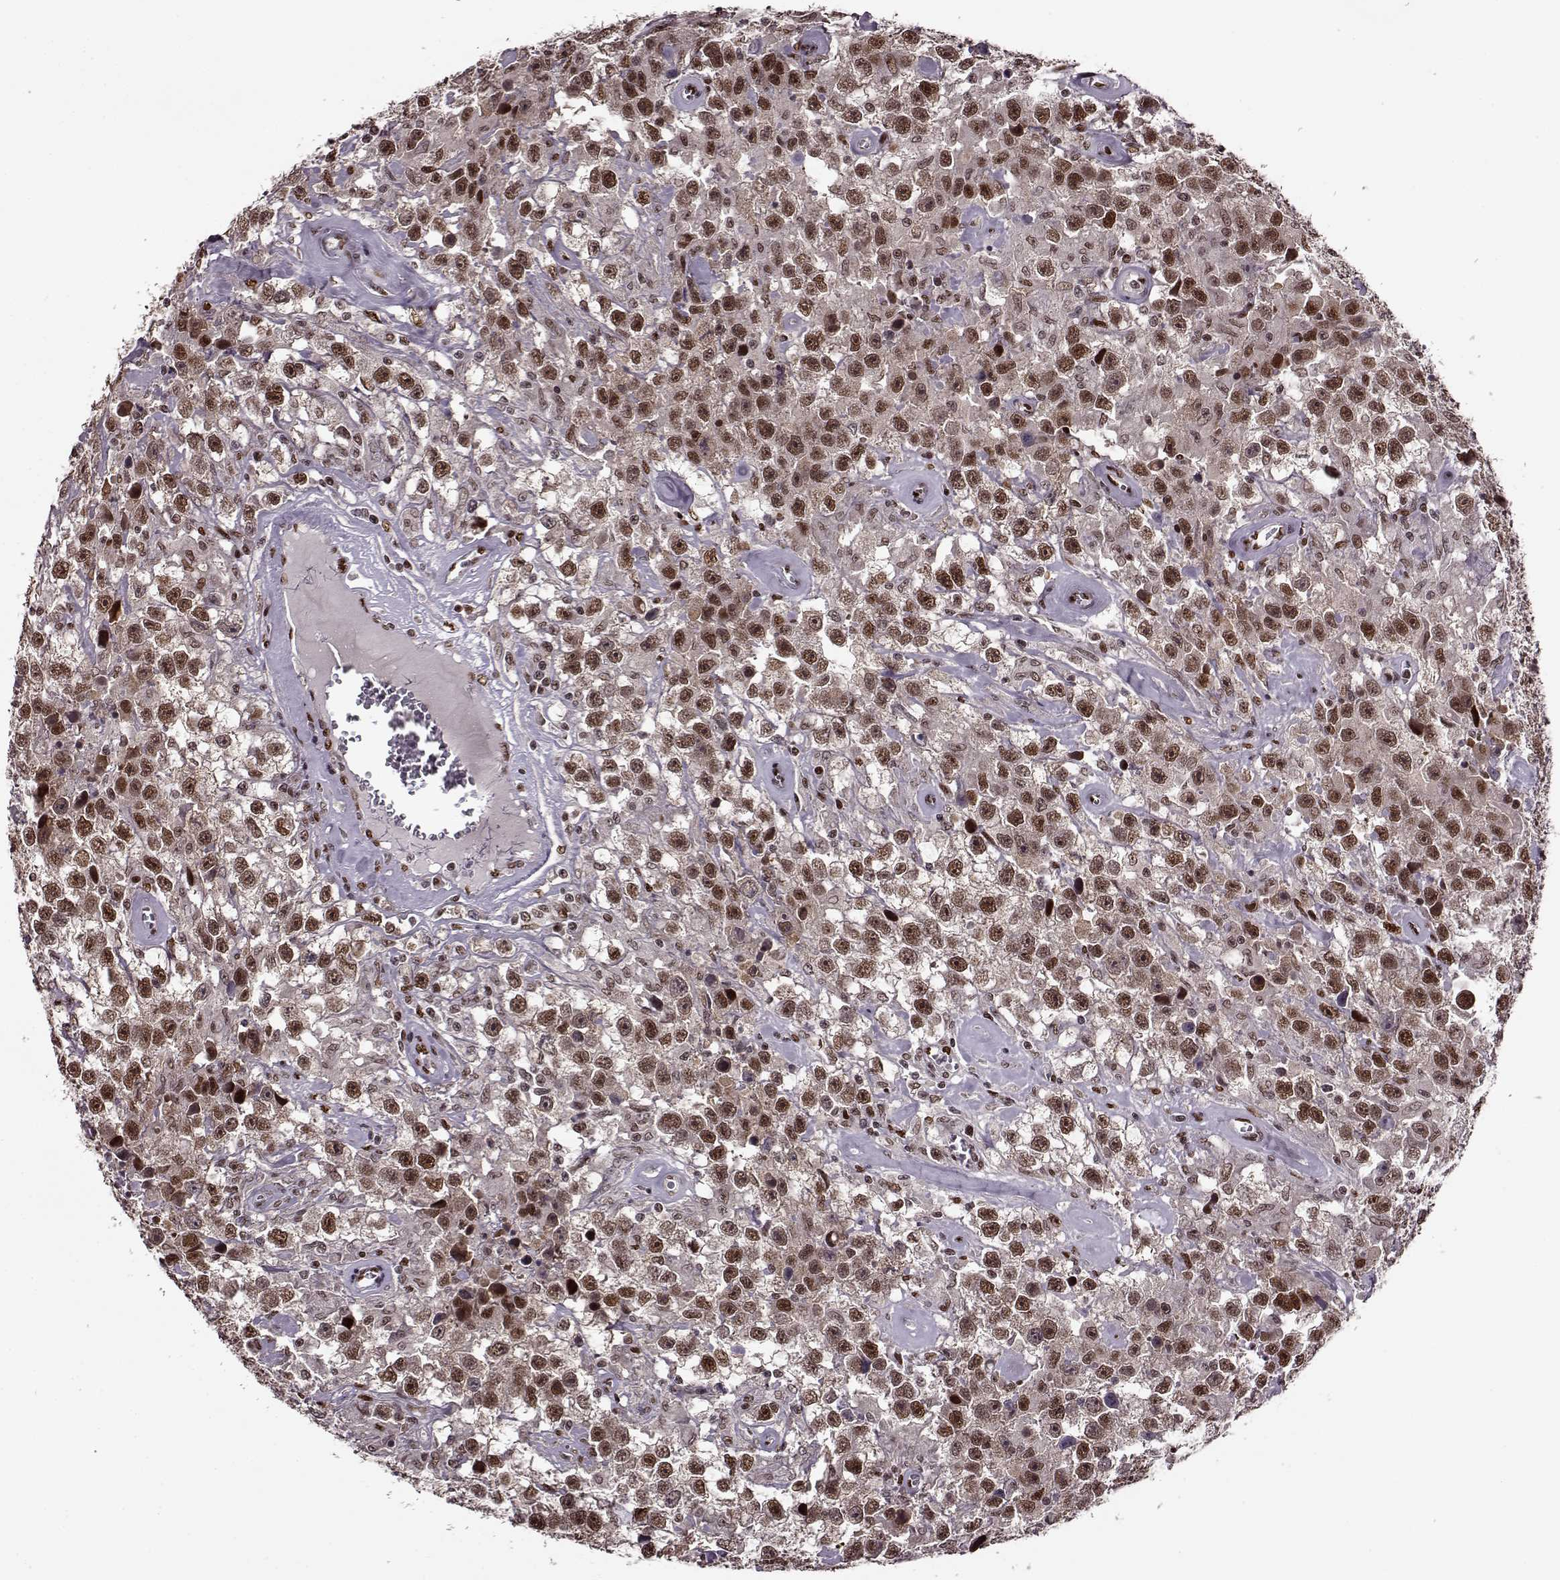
{"staining": {"intensity": "moderate", "quantity": ">75%", "location": "nuclear"}, "tissue": "testis cancer", "cell_type": "Tumor cells", "image_type": "cancer", "snomed": [{"axis": "morphology", "description": "Seminoma, NOS"}, {"axis": "topography", "description": "Testis"}], "caption": "DAB (3,3'-diaminobenzidine) immunohistochemical staining of human testis cancer (seminoma) displays moderate nuclear protein staining in approximately >75% of tumor cells. (IHC, brightfield microscopy, high magnification).", "gene": "FTO", "patient": {"sex": "male", "age": 43}}